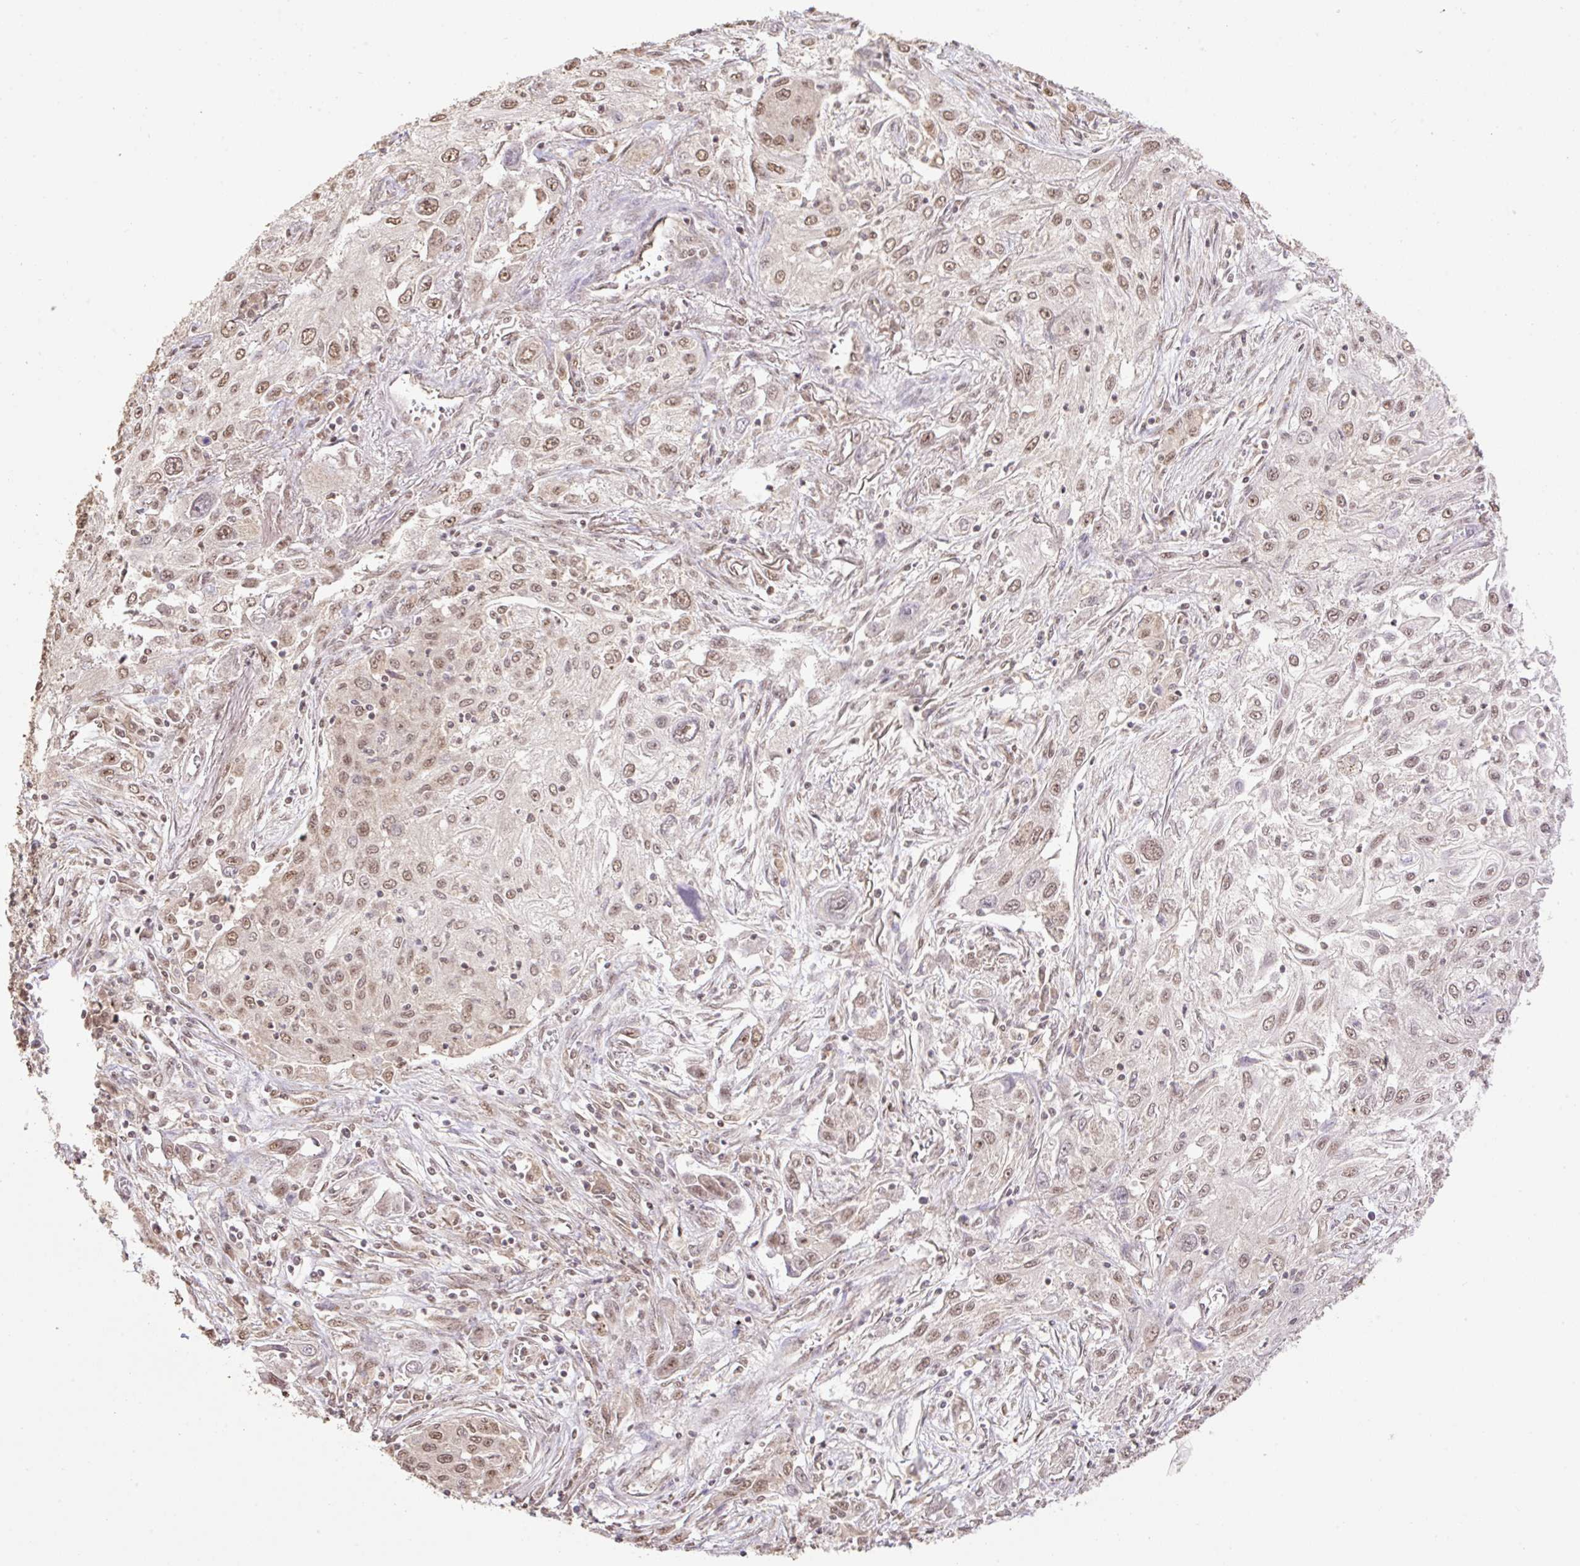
{"staining": {"intensity": "moderate", "quantity": ">75%", "location": "nuclear"}, "tissue": "lung cancer", "cell_type": "Tumor cells", "image_type": "cancer", "snomed": [{"axis": "morphology", "description": "Squamous cell carcinoma, NOS"}, {"axis": "topography", "description": "Lung"}], "caption": "Immunohistochemical staining of human lung squamous cell carcinoma demonstrates moderate nuclear protein staining in about >75% of tumor cells.", "gene": "VPS25", "patient": {"sex": "female", "age": 69}}